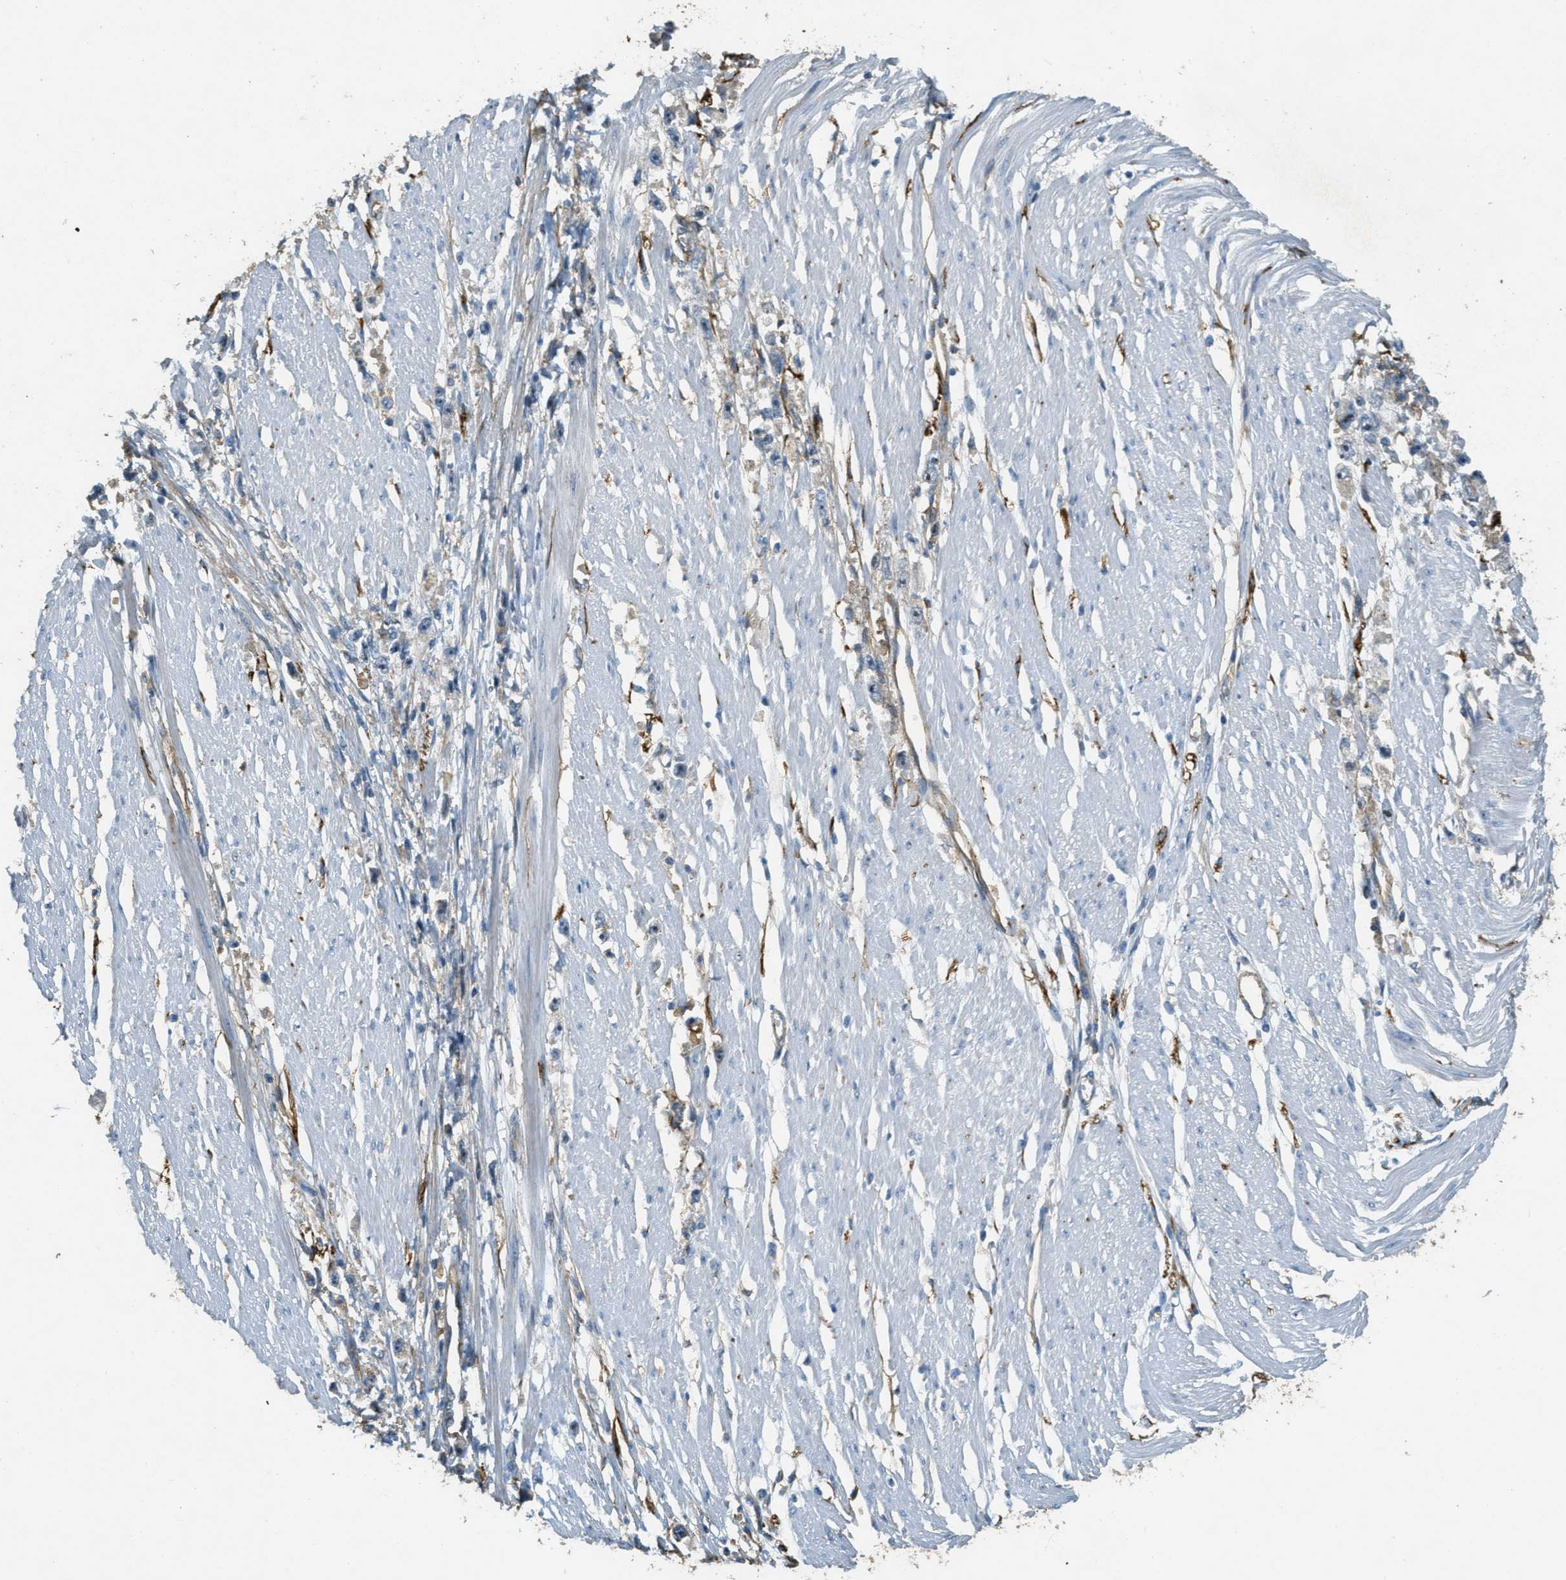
{"staining": {"intensity": "moderate", "quantity": "<25%", "location": "cytoplasmic/membranous"}, "tissue": "stomach cancer", "cell_type": "Tumor cells", "image_type": "cancer", "snomed": [{"axis": "morphology", "description": "Adenocarcinoma, NOS"}, {"axis": "topography", "description": "Stomach"}], "caption": "Stomach cancer (adenocarcinoma) was stained to show a protein in brown. There is low levels of moderate cytoplasmic/membranous expression in about <25% of tumor cells.", "gene": "OSMR", "patient": {"sex": "female", "age": 59}}